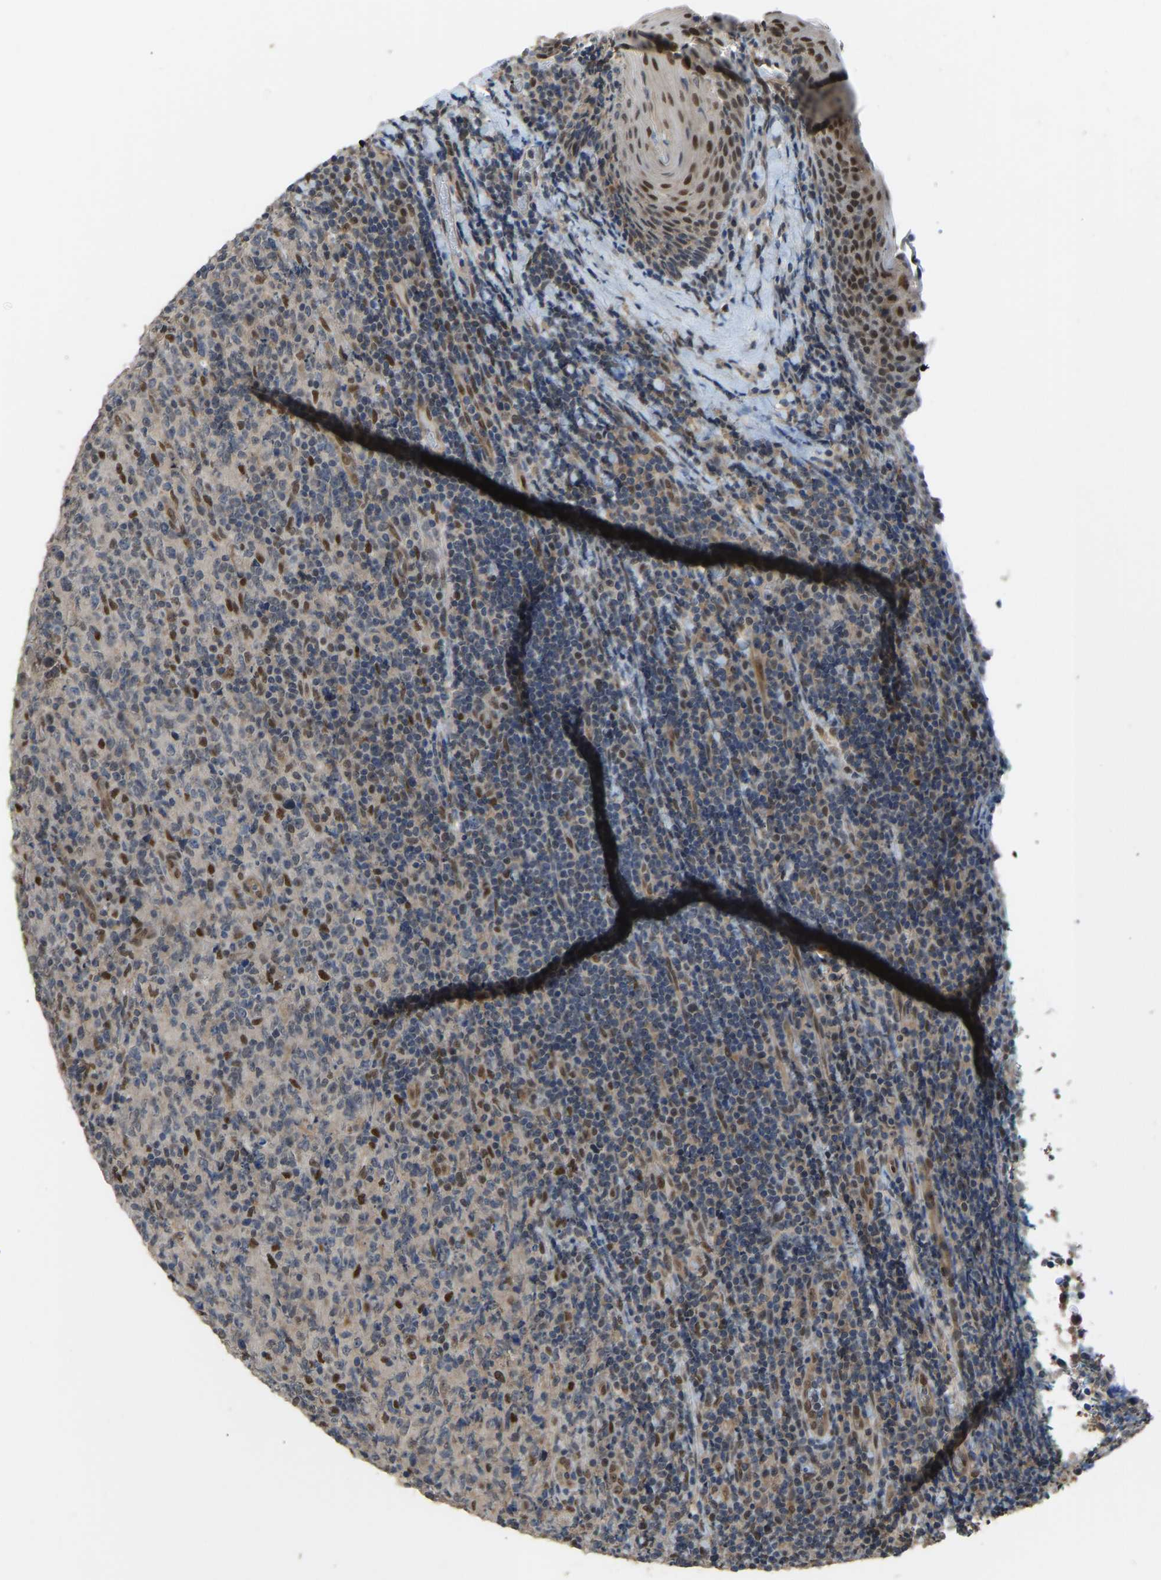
{"staining": {"intensity": "strong", "quantity": "<25%", "location": "nuclear"}, "tissue": "lymphoma", "cell_type": "Tumor cells", "image_type": "cancer", "snomed": [{"axis": "morphology", "description": "Malignant lymphoma, non-Hodgkin's type, High grade"}, {"axis": "topography", "description": "Tonsil"}], "caption": "An image showing strong nuclear positivity in approximately <25% of tumor cells in lymphoma, as visualized by brown immunohistochemical staining.", "gene": "KPNA6", "patient": {"sex": "female", "age": 36}}